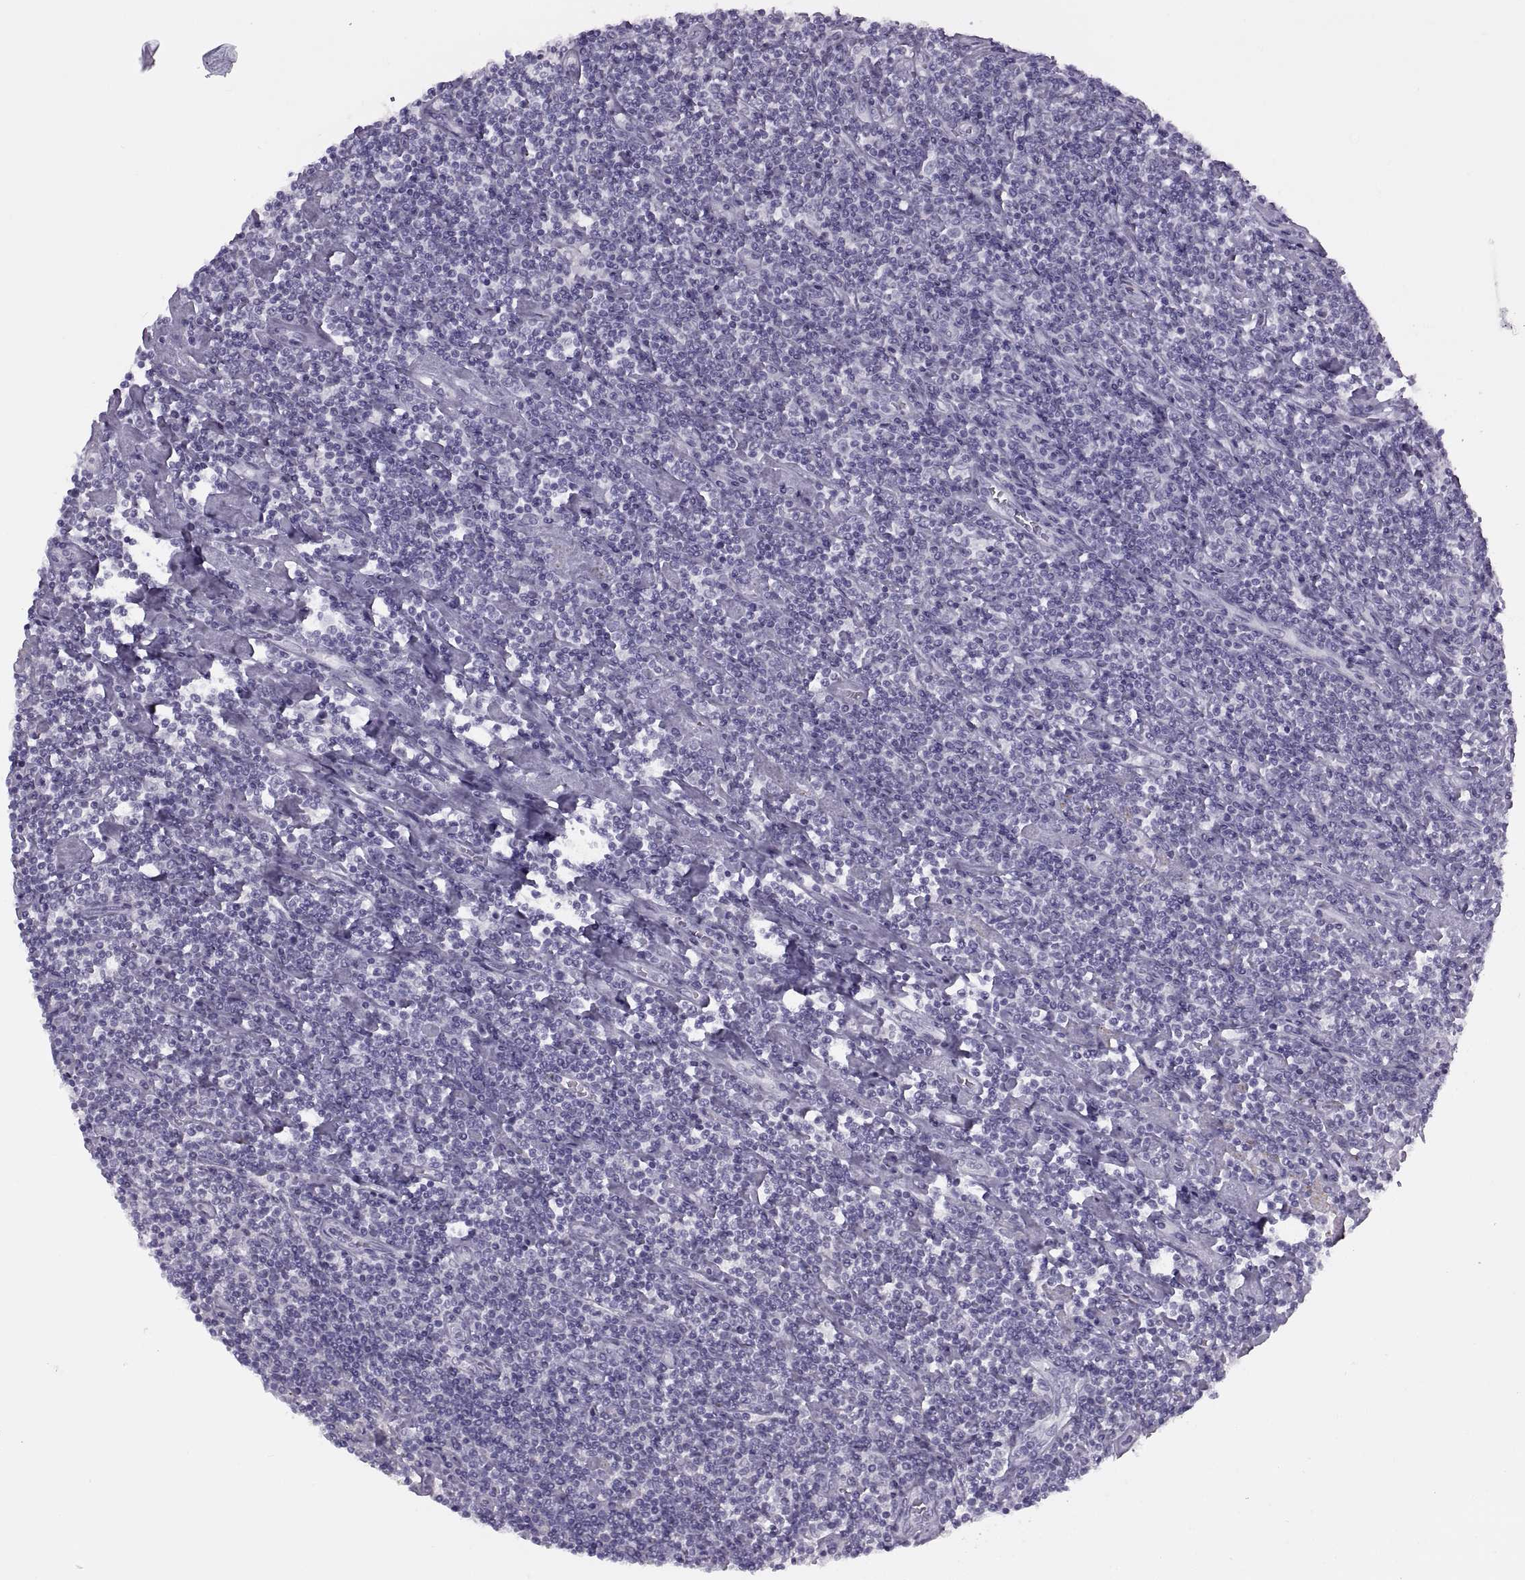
{"staining": {"intensity": "negative", "quantity": "none", "location": "none"}, "tissue": "lymphoma", "cell_type": "Tumor cells", "image_type": "cancer", "snomed": [{"axis": "morphology", "description": "Hodgkin's disease, NOS"}, {"axis": "topography", "description": "Lymph node"}], "caption": "This is an immunohistochemistry image of Hodgkin's disease. There is no expression in tumor cells.", "gene": "FAM24A", "patient": {"sex": "male", "age": 40}}